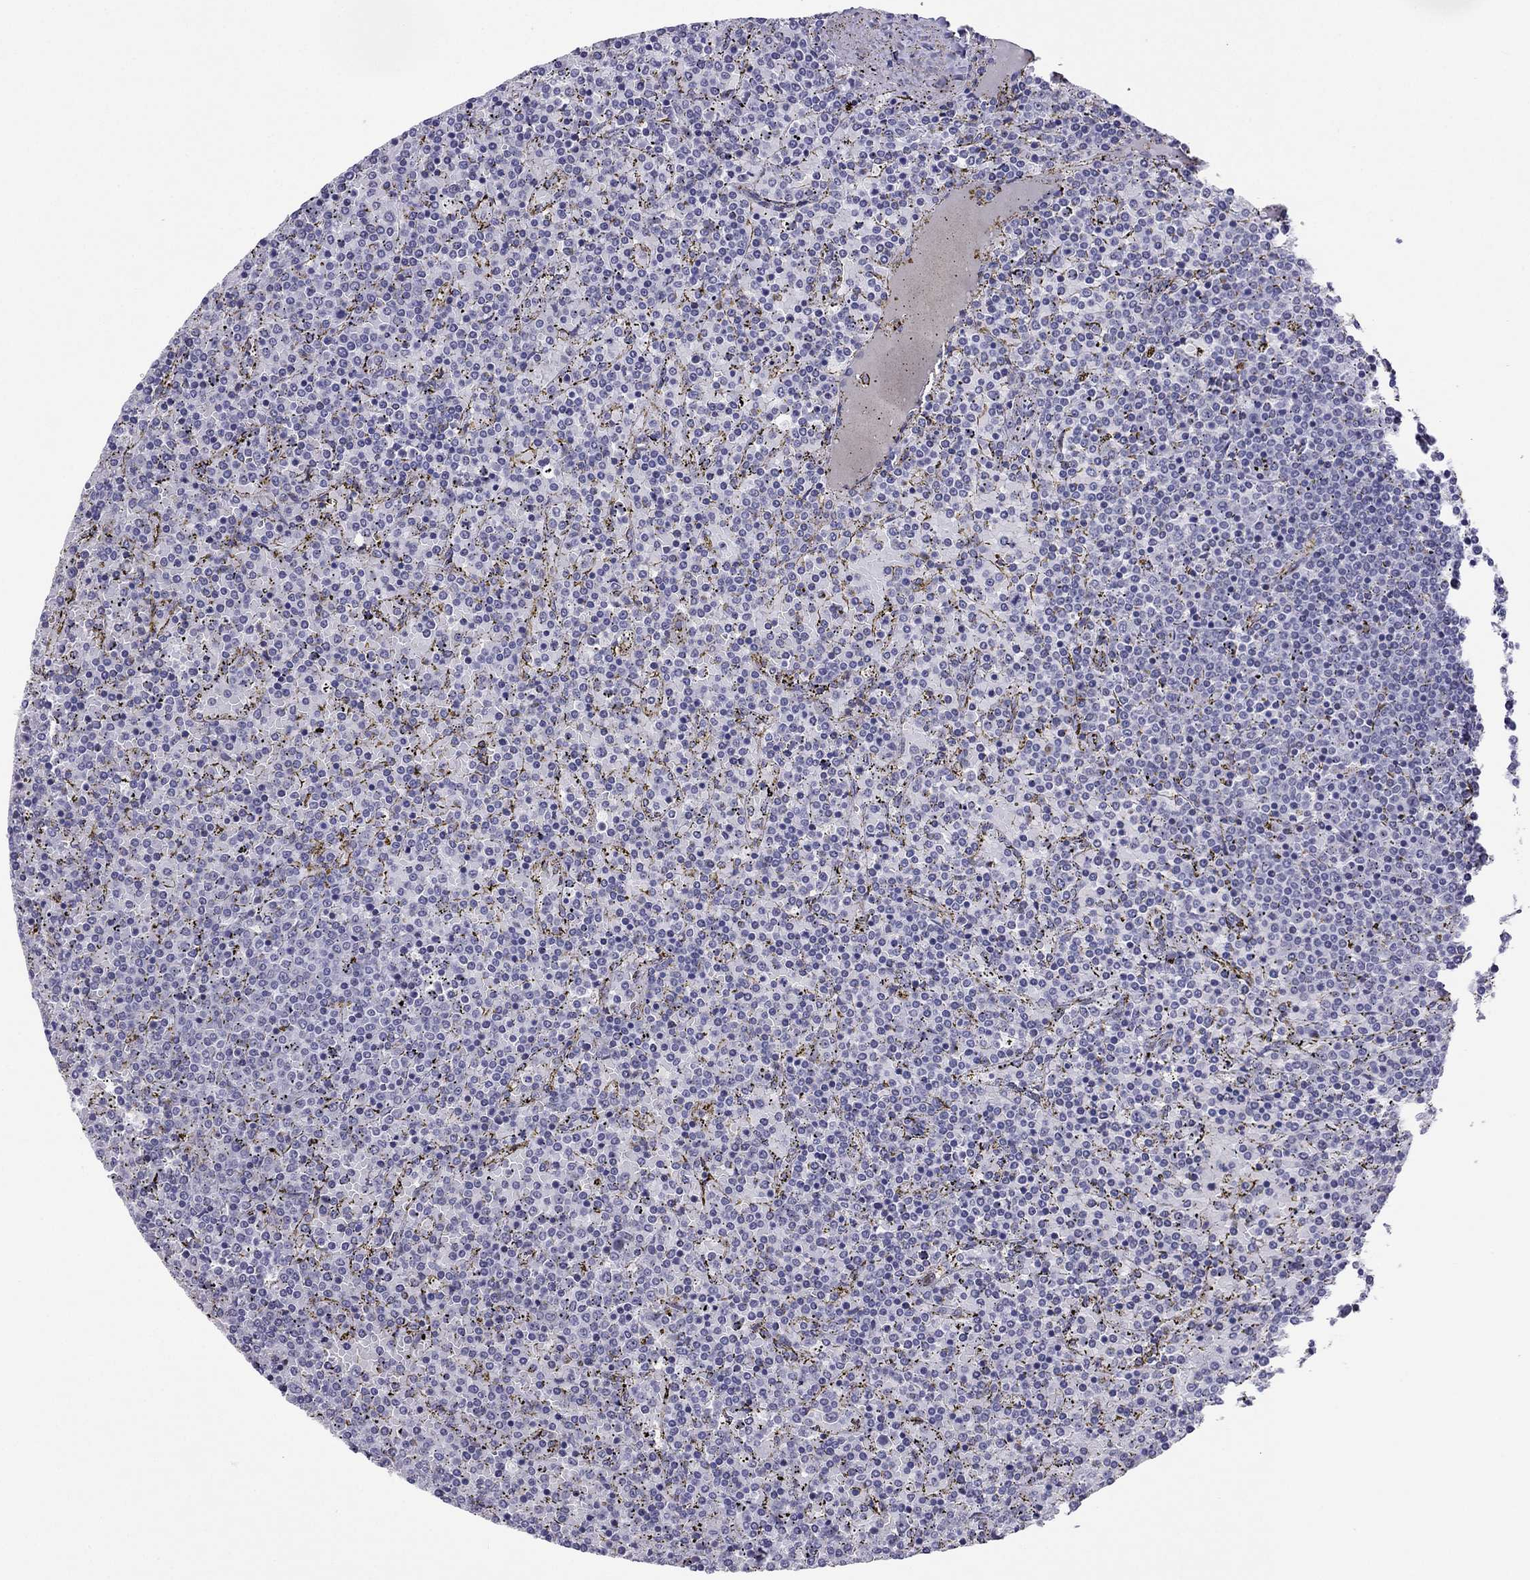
{"staining": {"intensity": "negative", "quantity": "none", "location": "none"}, "tissue": "lymphoma", "cell_type": "Tumor cells", "image_type": "cancer", "snomed": [{"axis": "morphology", "description": "Malignant lymphoma, non-Hodgkin's type, Low grade"}, {"axis": "topography", "description": "Spleen"}], "caption": "The IHC histopathology image has no significant staining in tumor cells of malignant lymphoma, non-Hodgkin's type (low-grade) tissue. The staining is performed using DAB (3,3'-diaminobenzidine) brown chromogen with nuclei counter-stained in using hematoxylin.", "gene": "ZNF646", "patient": {"sex": "female", "age": 77}}